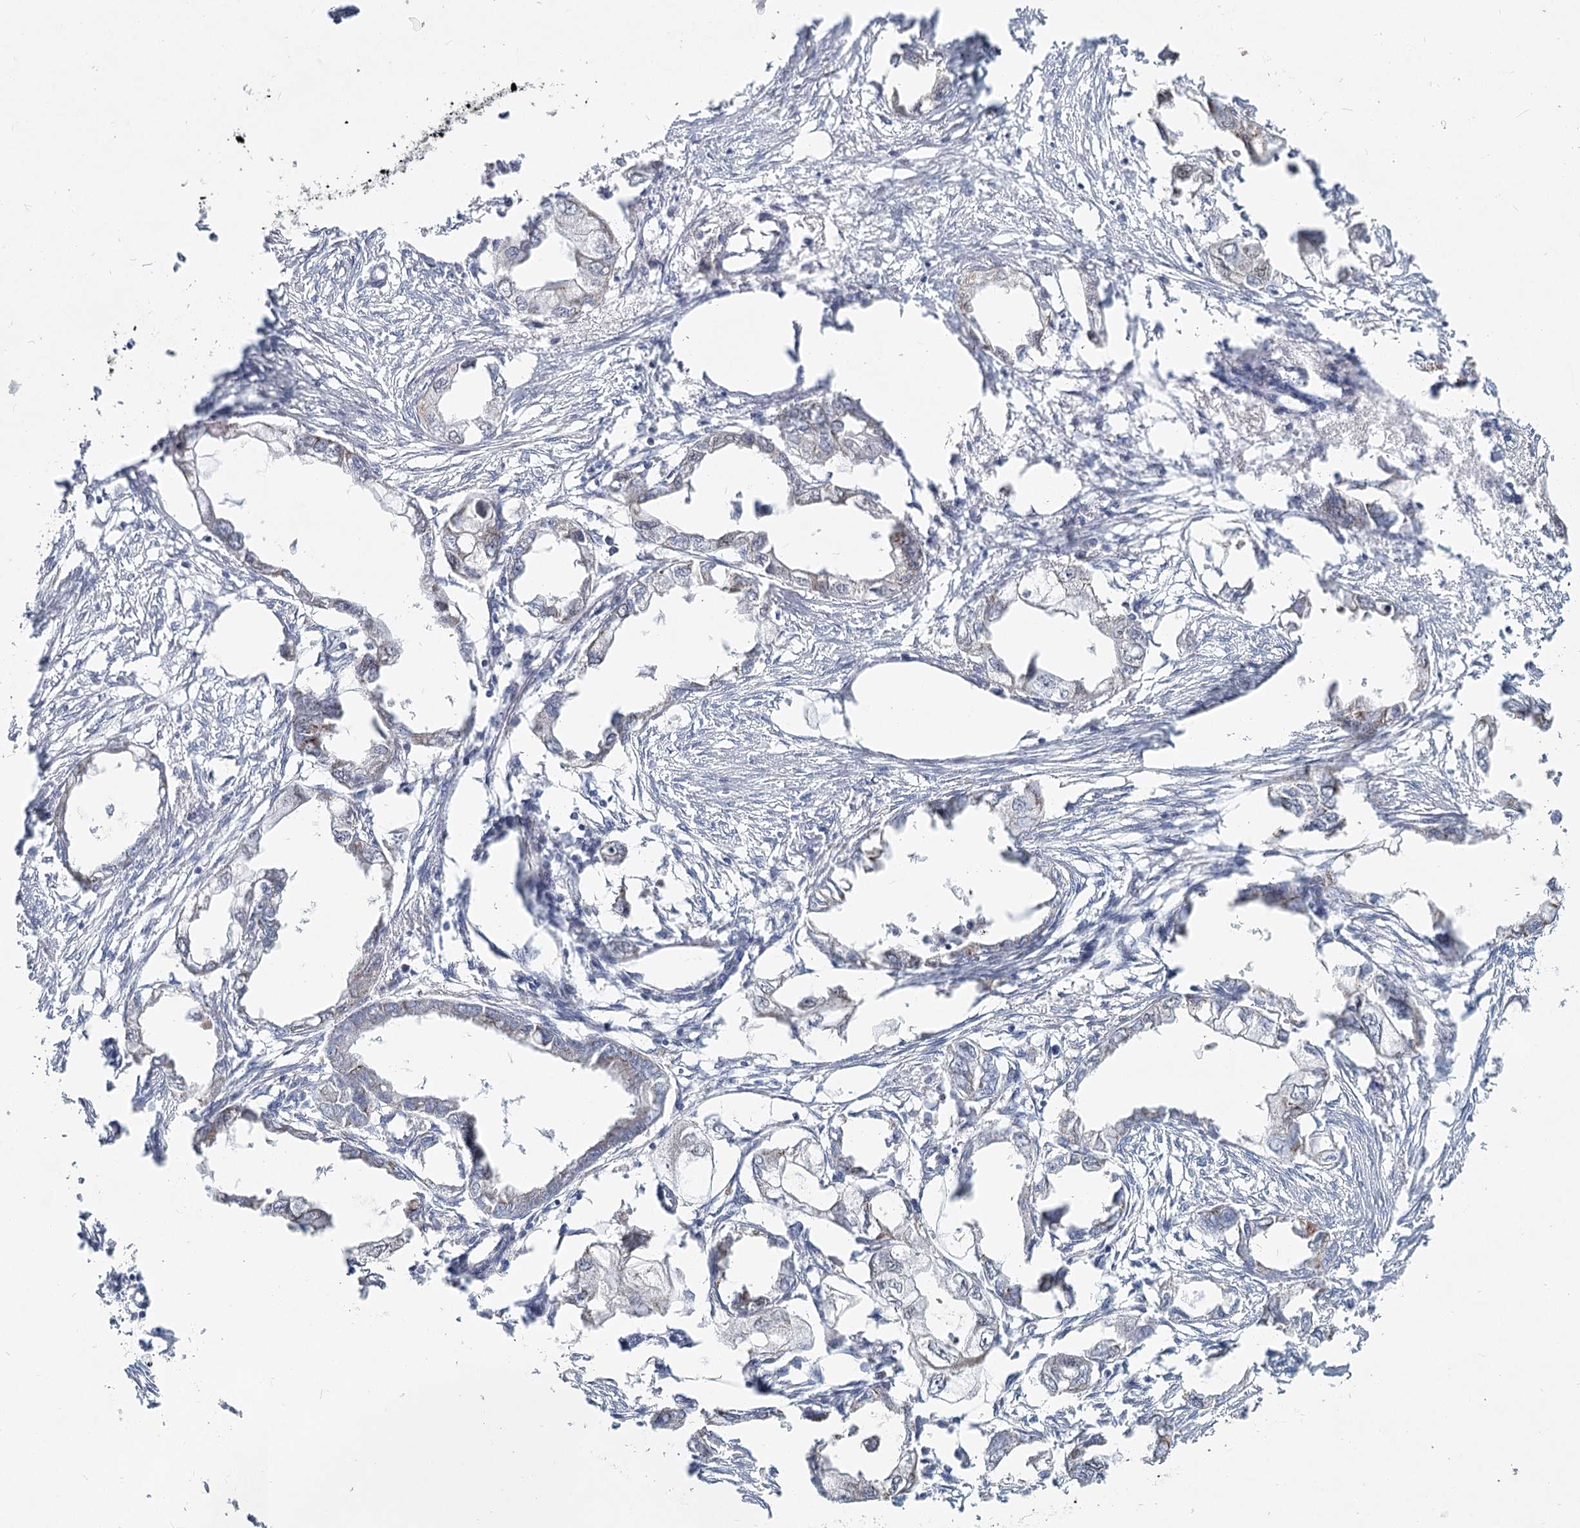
{"staining": {"intensity": "negative", "quantity": "none", "location": "none"}, "tissue": "endometrial cancer", "cell_type": "Tumor cells", "image_type": "cancer", "snomed": [{"axis": "morphology", "description": "Adenocarcinoma, NOS"}, {"axis": "morphology", "description": "Adenocarcinoma, metastatic, NOS"}, {"axis": "topography", "description": "Adipose tissue"}, {"axis": "topography", "description": "Endometrium"}], "caption": "A micrograph of endometrial cancer (adenocarcinoma) stained for a protein shows no brown staining in tumor cells.", "gene": "SPINK13", "patient": {"sex": "female", "age": 67}}